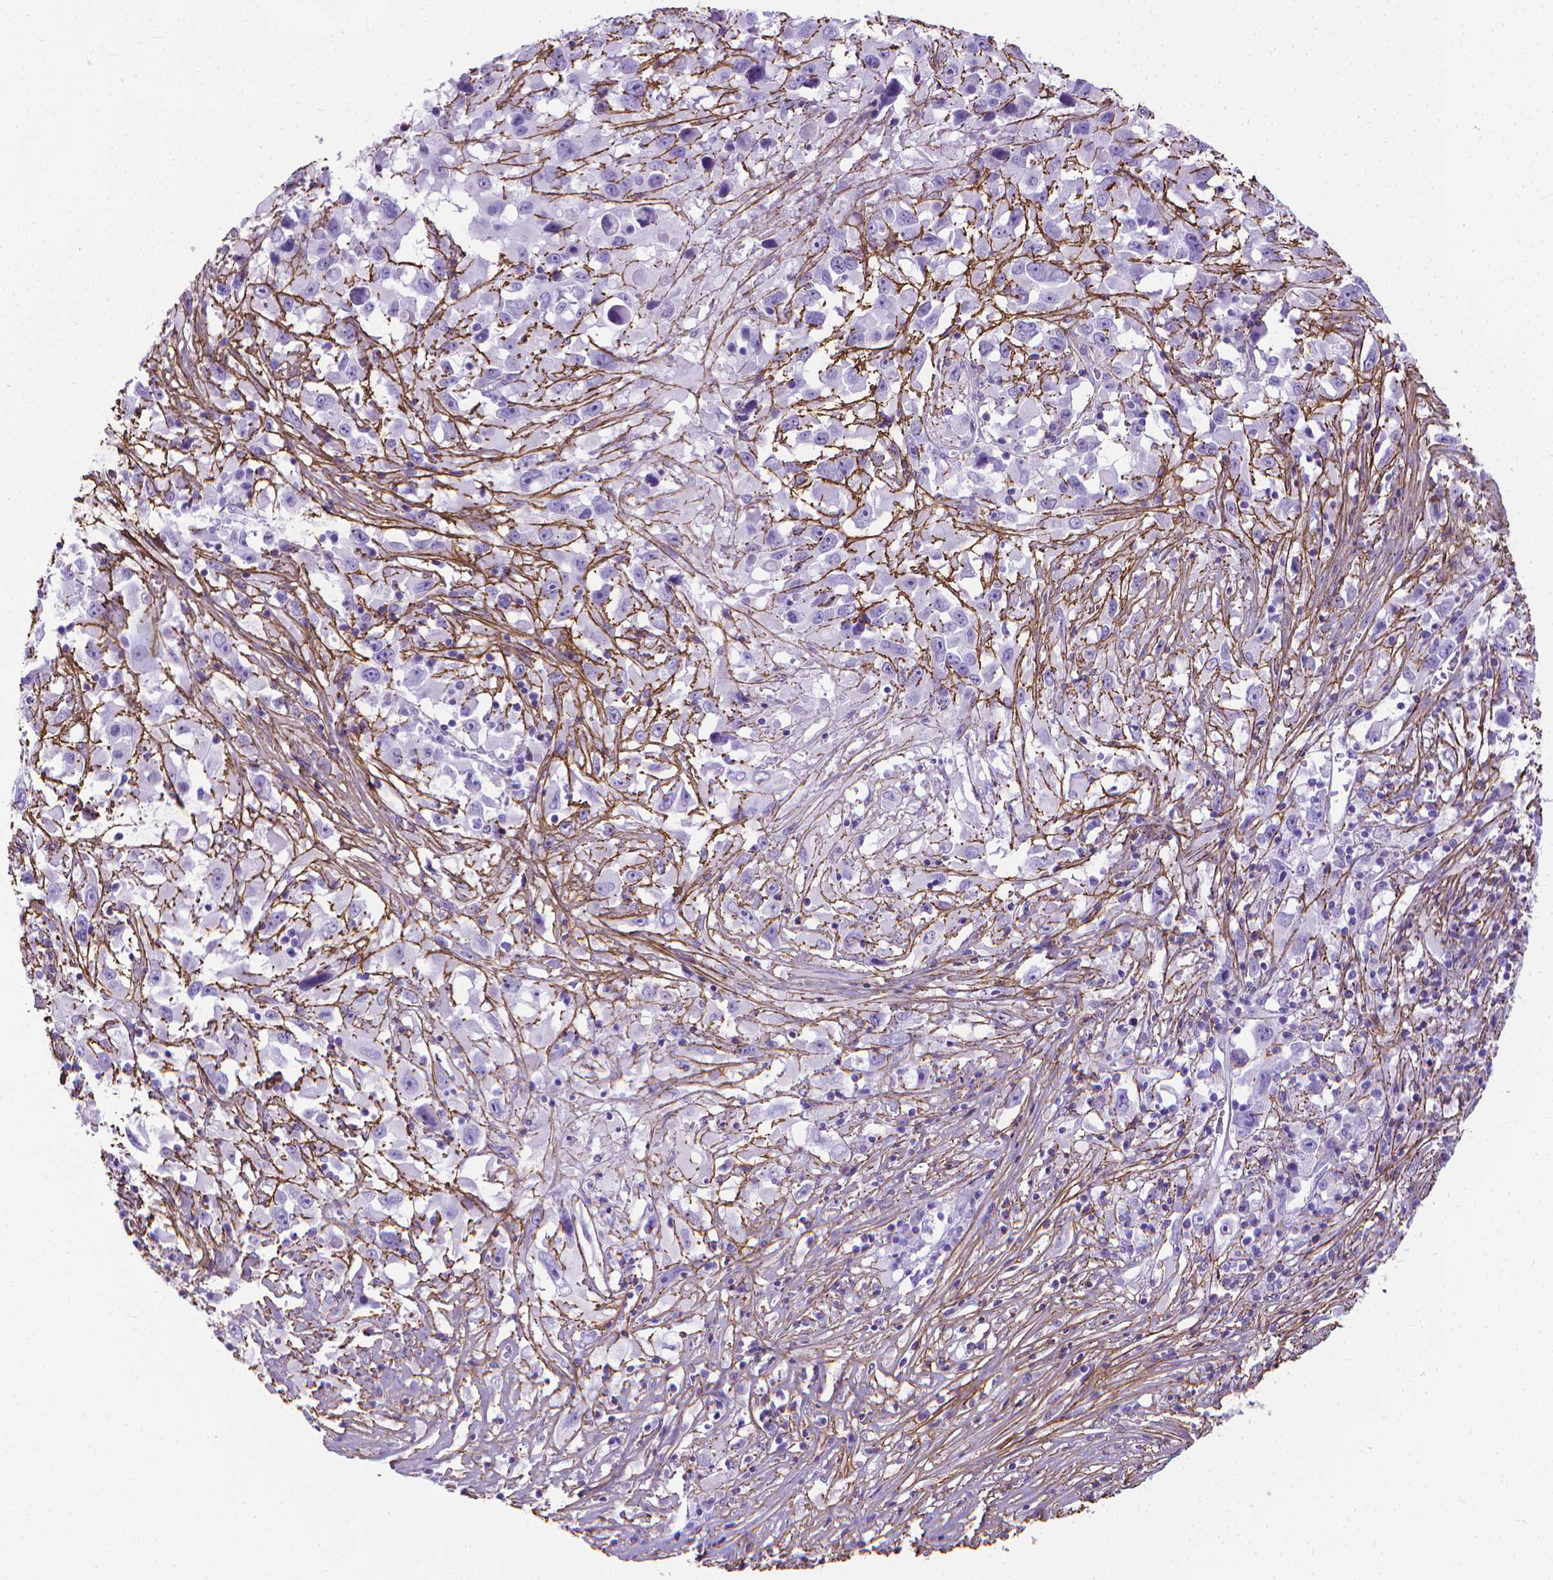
{"staining": {"intensity": "negative", "quantity": "none", "location": "none"}, "tissue": "melanoma", "cell_type": "Tumor cells", "image_type": "cancer", "snomed": [{"axis": "morphology", "description": "Malignant melanoma, Metastatic site"}, {"axis": "topography", "description": "Soft tissue"}], "caption": "Melanoma was stained to show a protein in brown. There is no significant staining in tumor cells. Brightfield microscopy of immunohistochemistry (IHC) stained with DAB (brown) and hematoxylin (blue), captured at high magnification.", "gene": "MFAP2", "patient": {"sex": "male", "age": 50}}